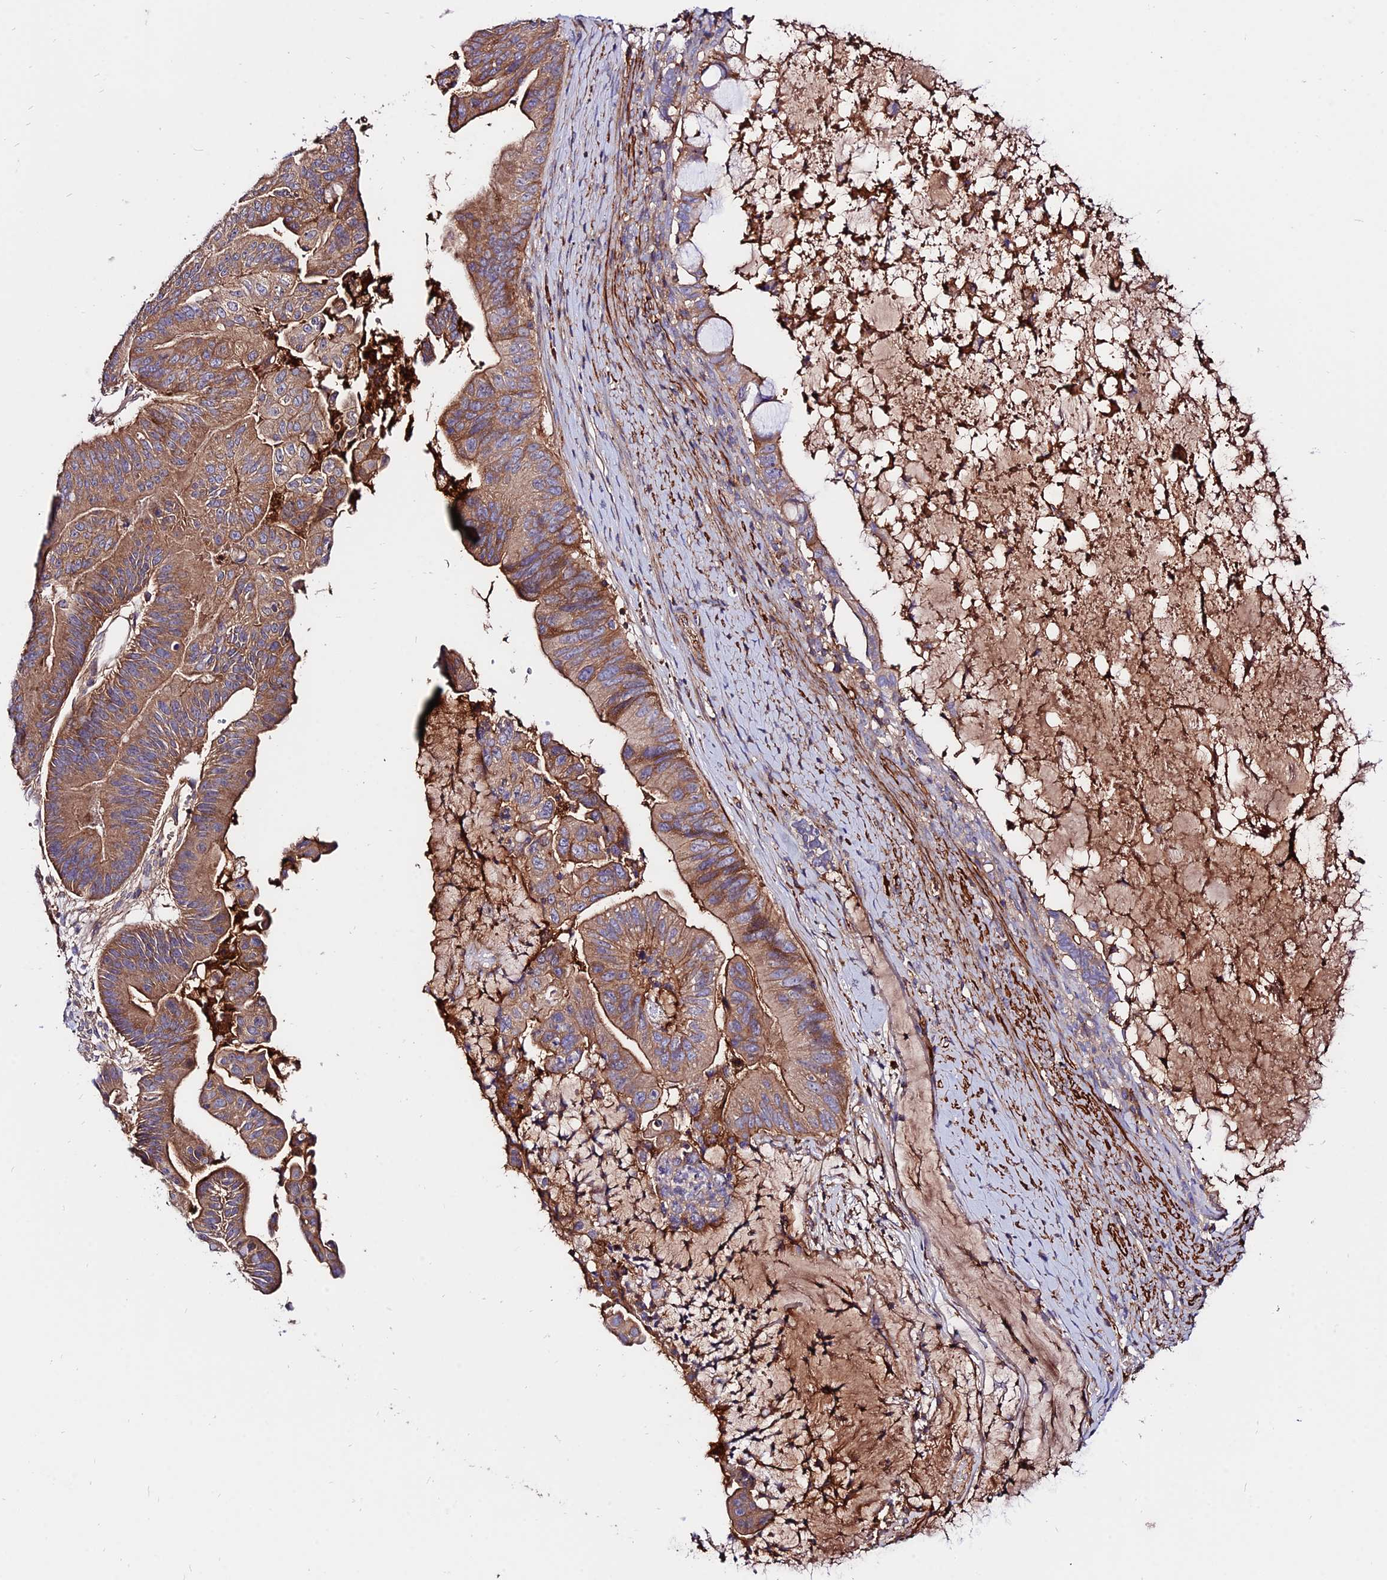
{"staining": {"intensity": "moderate", "quantity": ">75%", "location": "cytoplasmic/membranous"}, "tissue": "ovarian cancer", "cell_type": "Tumor cells", "image_type": "cancer", "snomed": [{"axis": "morphology", "description": "Cystadenocarcinoma, mucinous, NOS"}, {"axis": "topography", "description": "Ovary"}], "caption": "An image of ovarian mucinous cystadenocarcinoma stained for a protein demonstrates moderate cytoplasmic/membranous brown staining in tumor cells.", "gene": "PYM1", "patient": {"sex": "female", "age": 61}}